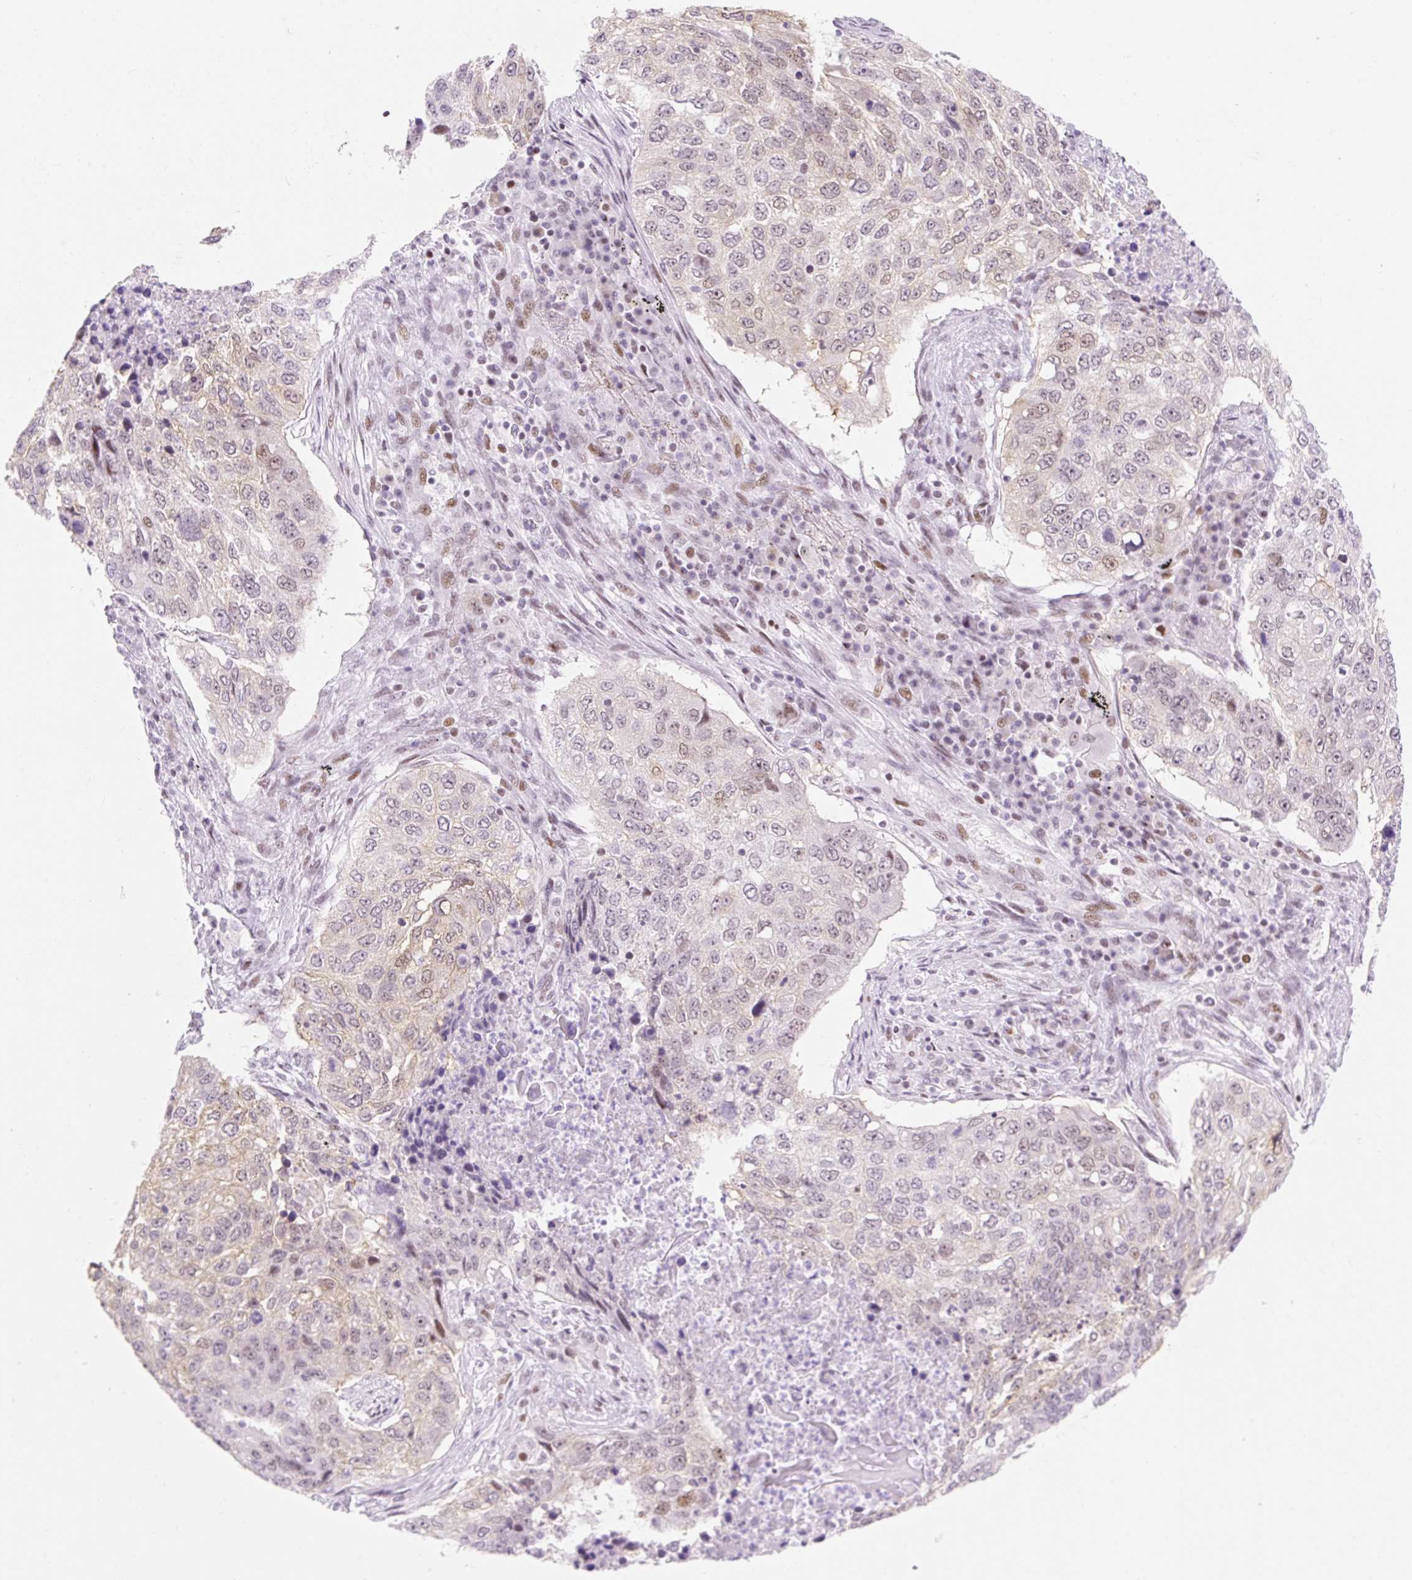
{"staining": {"intensity": "weak", "quantity": "25%-75%", "location": "cytoplasmic/membranous"}, "tissue": "lung cancer", "cell_type": "Tumor cells", "image_type": "cancer", "snomed": [{"axis": "morphology", "description": "Squamous cell carcinoma, NOS"}, {"axis": "topography", "description": "Lung"}], "caption": "Lung squamous cell carcinoma was stained to show a protein in brown. There is low levels of weak cytoplasmic/membranous positivity in approximately 25%-75% of tumor cells.", "gene": "H2BW1", "patient": {"sex": "female", "age": 63}}